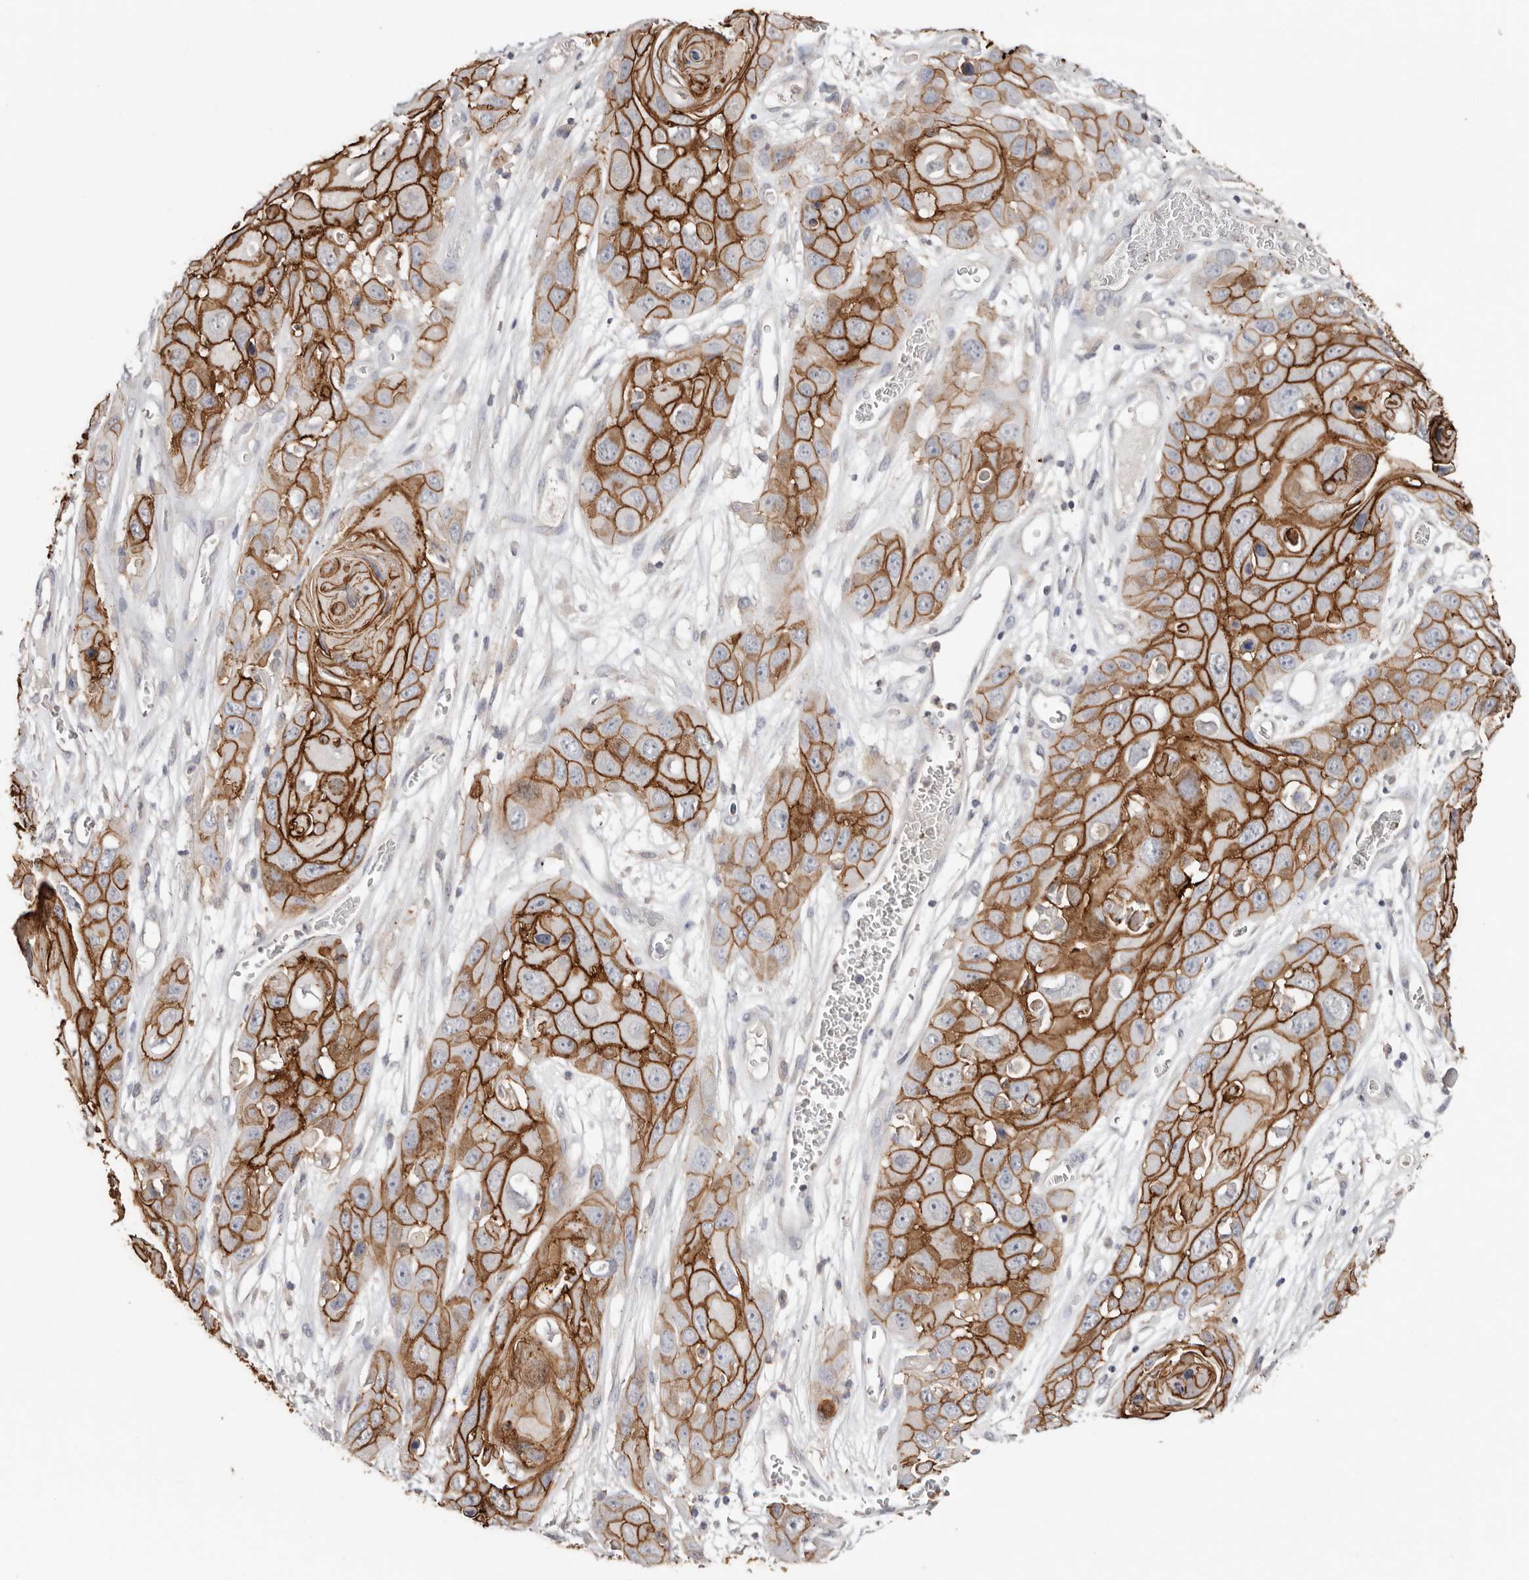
{"staining": {"intensity": "strong", "quantity": ">75%", "location": "cytoplasmic/membranous"}, "tissue": "skin cancer", "cell_type": "Tumor cells", "image_type": "cancer", "snomed": [{"axis": "morphology", "description": "Squamous cell carcinoma, NOS"}, {"axis": "topography", "description": "Skin"}], "caption": "IHC staining of skin cancer (squamous cell carcinoma), which exhibits high levels of strong cytoplasmic/membranous staining in approximately >75% of tumor cells indicating strong cytoplasmic/membranous protein expression. The staining was performed using DAB (3,3'-diaminobenzidine) (brown) for protein detection and nuclei were counterstained in hematoxylin (blue).", "gene": "S100A14", "patient": {"sex": "male", "age": 55}}